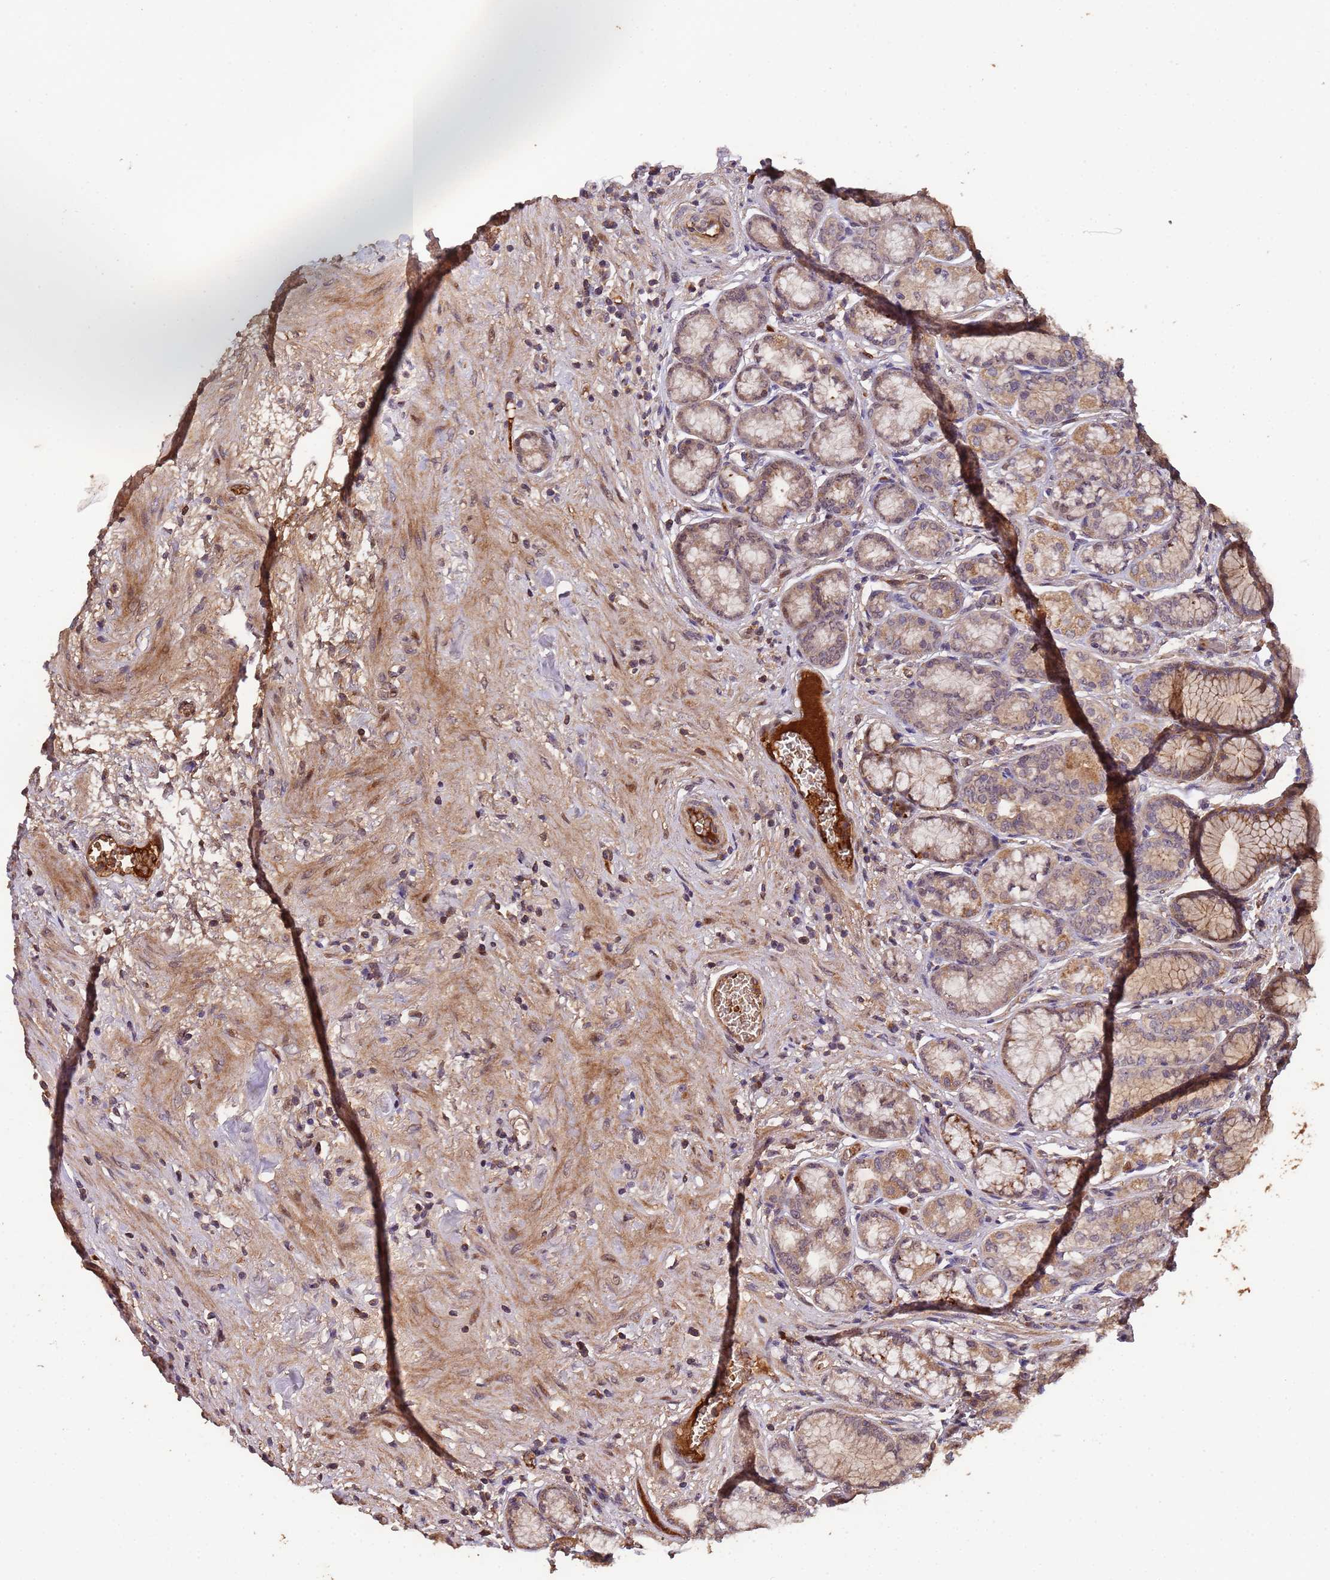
{"staining": {"intensity": "moderate", "quantity": "25%-75%", "location": "cytoplasmic/membranous"}, "tissue": "stomach", "cell_type": "Glandular cells", "image_type": "normal", "snomed": [{"axis": "morphology", "description": "Normal tissue, NOS"}, {"axis": "morphology", "description": "Adenocarcinoma, NOS"}, {"axis": "morphology", "description": "Adenocarcinoma, High grade"}, {"axis": "topography", "description": "Stomach, upper"}, {"axis": "topography", "description": "Stomach"}], "caption": "Immunohistochemistry image of unremarkable stomach: stomach stained using immunohistochemistry (IHC) reveals medium levels of moderate protein expression localized specifically in the cytoplasmic/membranous of glandular cells, appearing as a cytoplasmic/membranous brown color.", "gene": "CCDC184", "patient": {"sex": "female", "age": 65}}